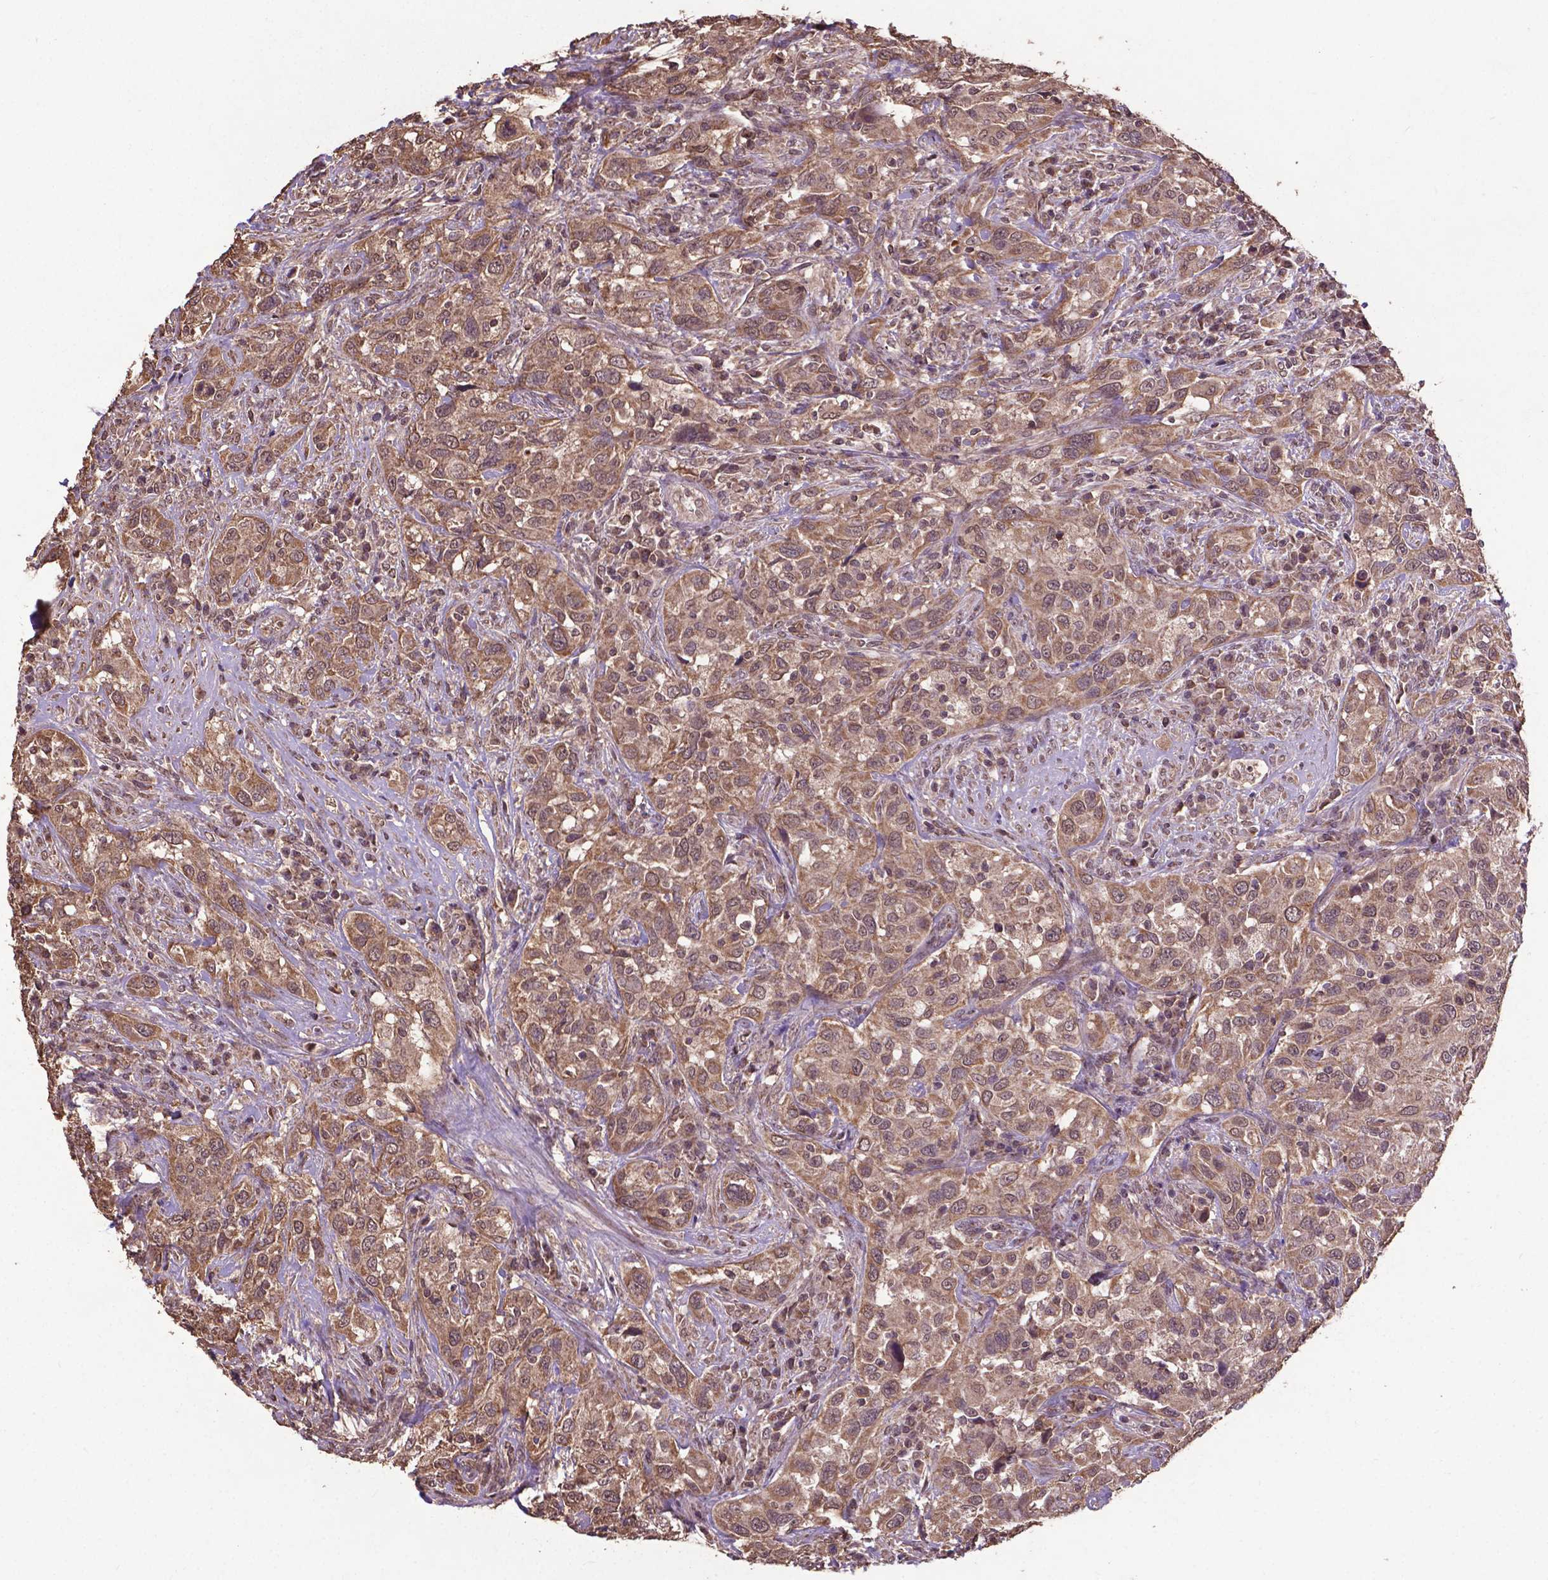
{"staining": {"intensity": "moderate", "quantity": ">75%", "location": "cytoplasmic/membranous,nuclear"}, "tissue": "urothelial cancer", "cell_type": "Tumor cells", "image_type": "cancer", "snomed": [{"axis": "morphology", "description": "Urothelial carcinoma, NOS"}, {"axis": "morphology", "description": "Urothelial carcinoma, High grade"}, {"axis": "topography", "description": "Urinary bladder"}], "caption": "Immunohistochemistry micrograph of neoplastic tissue: human transitional cell carcinoma stained using immunohistochemistry demonstrates medium levels of moderate protein expression localized specifically in the cytoplasmic/membranous and nuclear of tumor cells, appearing as a cytoplasmic/membranous and nuclear brown color.", "gene": "DCAF1", "patient": {"sex": "female", "age": 64}}